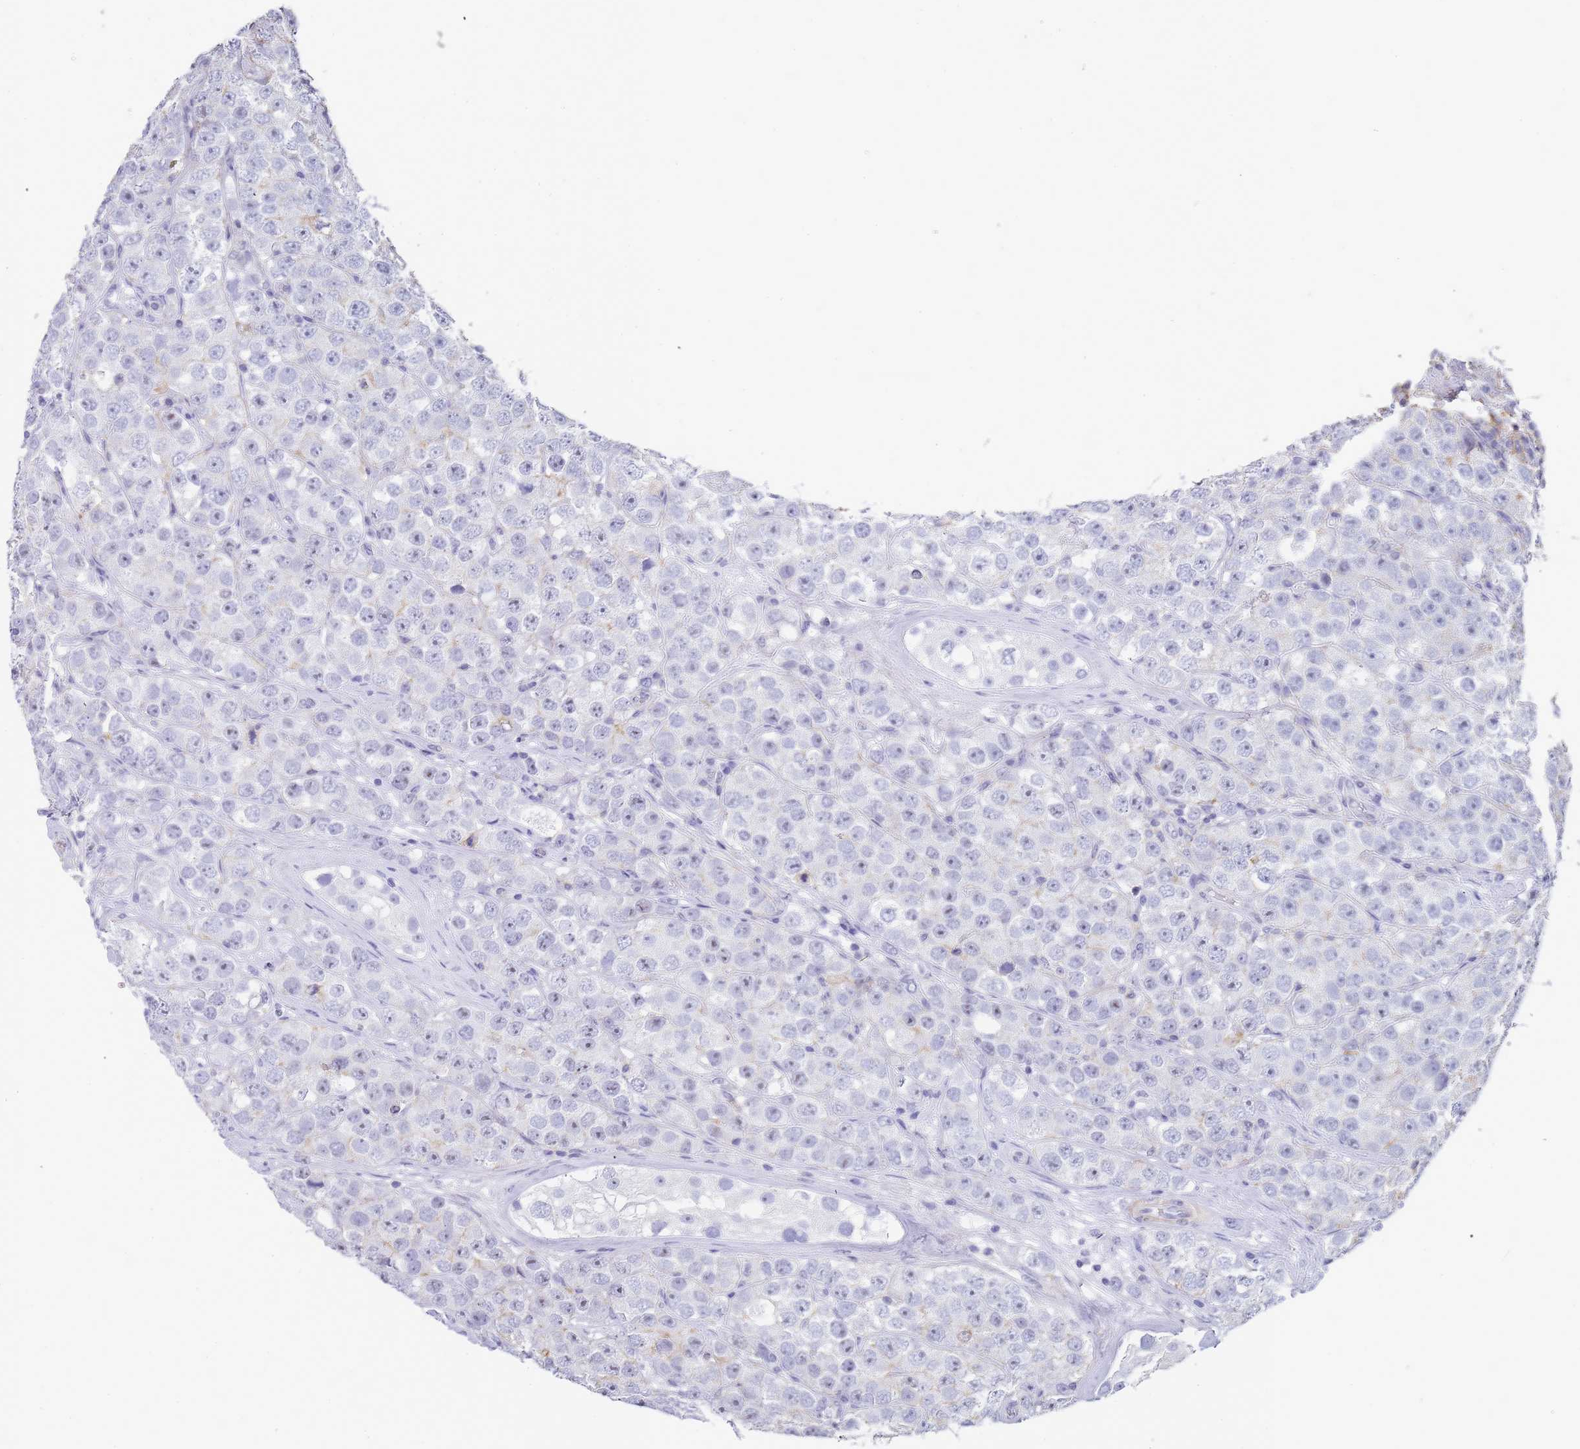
{"staining": {"intensity": "negative", "quantity": "none", "location": "none"}, "tissue": "testis cancer", "cell_type": "Tumor cells", "image_type": "cancer", "snomed": [{"axis": "morphology", "description": "Seminoma, NOS"}, {"axis": "topography", "description": "Testis"}], "caption": "Tumor cells are negative for protein expression in human testis cancer (seminoma).", "gene": "NOP14", "patient": {"sex": "male", "age": 28}}